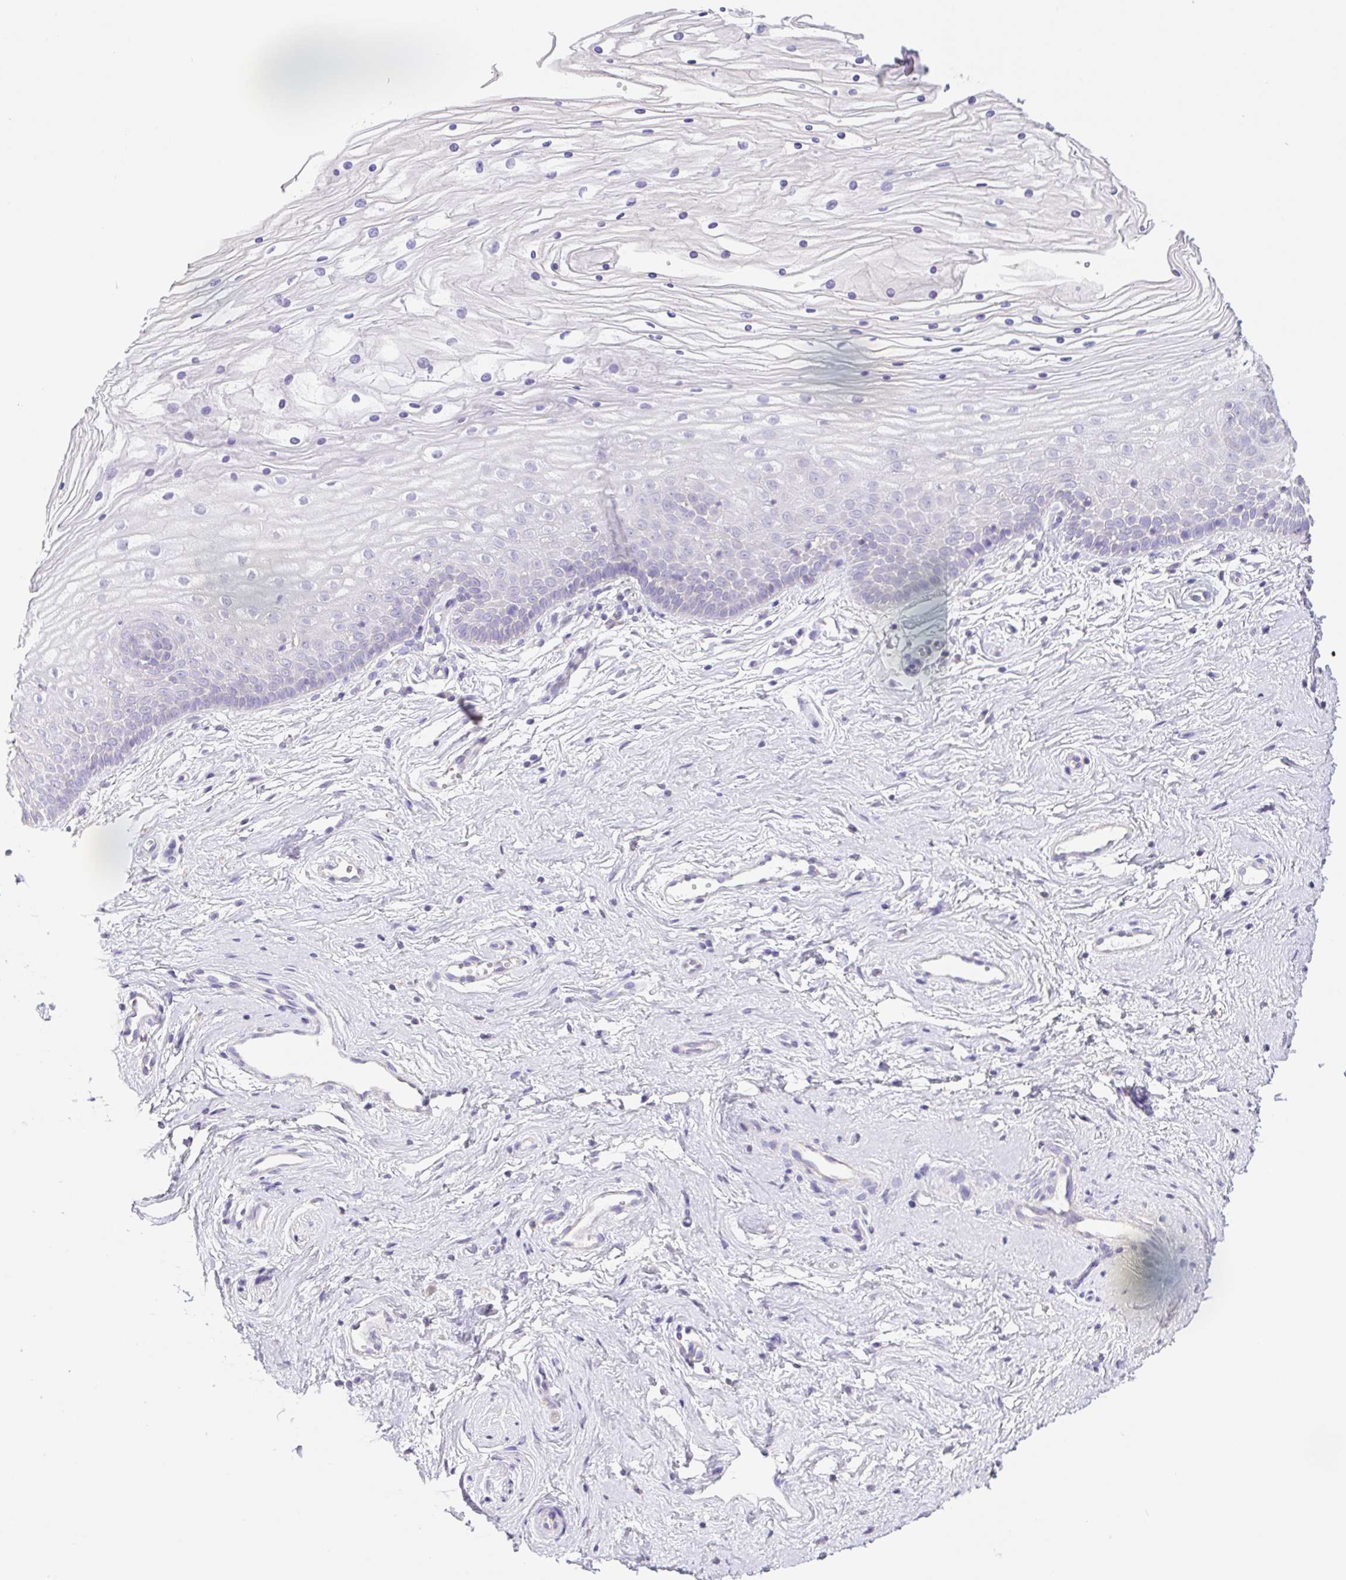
{"staining": {"intensity": "negative", "quantity": "none", "location": "none"}, "tissue": "vagina", "cell_type": "Squamous epithelial cells", "image_type": "normal", "snomed": [{"axis": "morphology", "description": "Normal tissue, NOS"}, {"axis": "topography", "description": "Vagina"}], "caption": "DAB (3,3'-diaminobenzidine) immunohistochemical staining of unremarkable vagina reveals no significant staining in squamous epithelial cells.", "gene": "FKBP6", "patient": {"sex": "female", "age": 38}}